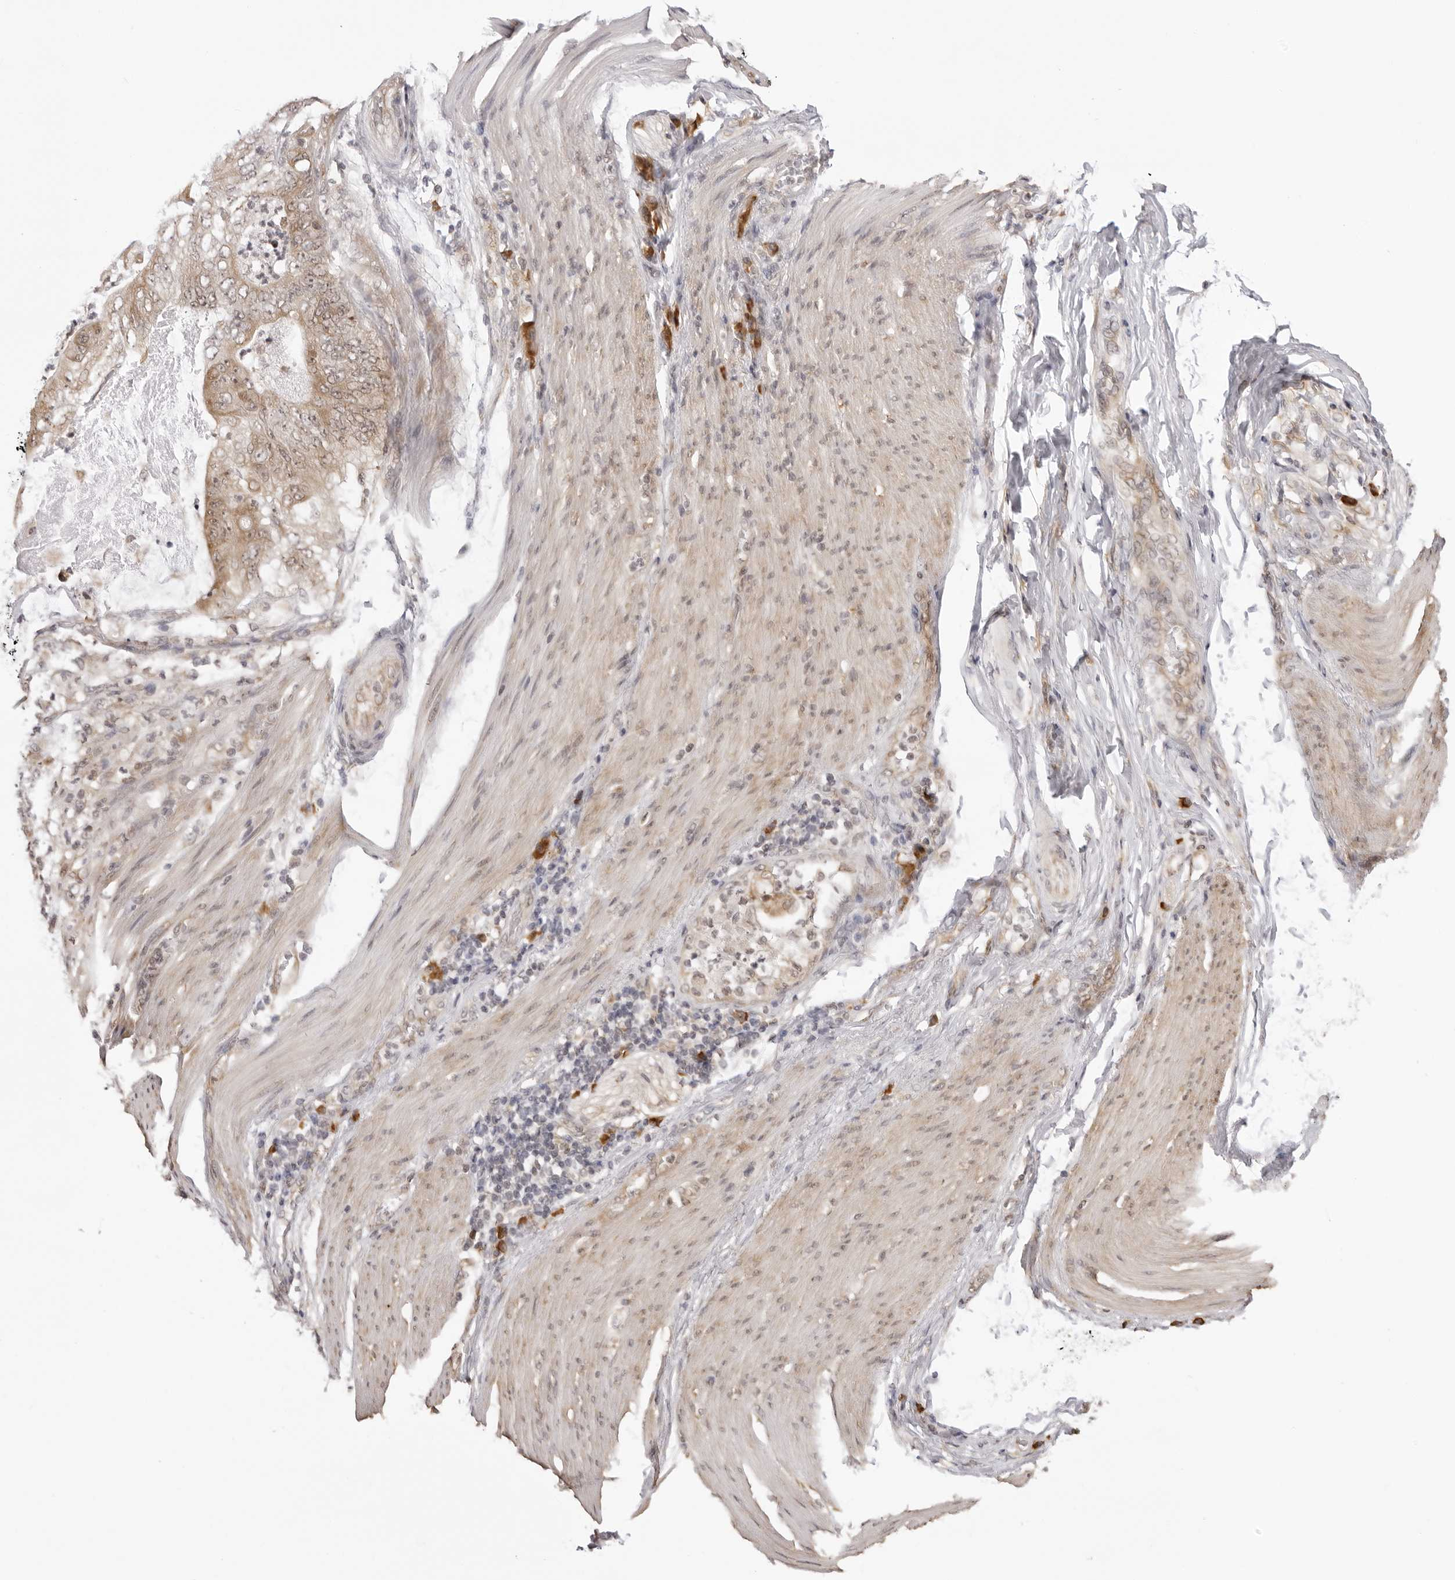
{"staining": {"intensity": "weak", "quantity": "25%-75%", "location": "cytoplasmic/membranous"}, "tissue": "stomach cancer", "cell_type": "Tumor cells", "image_type": "cancer", "snomed": [{"axis": "morphology", "description": "Adenocarcinoma, NOS"}, {"axis": "topography", "description": "Stomach"}], "caption": "IHC (DAB) staining of stomach adenocarcinoma reveals weak cytoplasmic/membranous protein expression in approximately 25%-75% of tumor cells. (brown staining indicates protein expression, while blue staining denotes nuclei).", "gene": "ZC3H11A", "patient": {"sex": "female", "age": 73}}